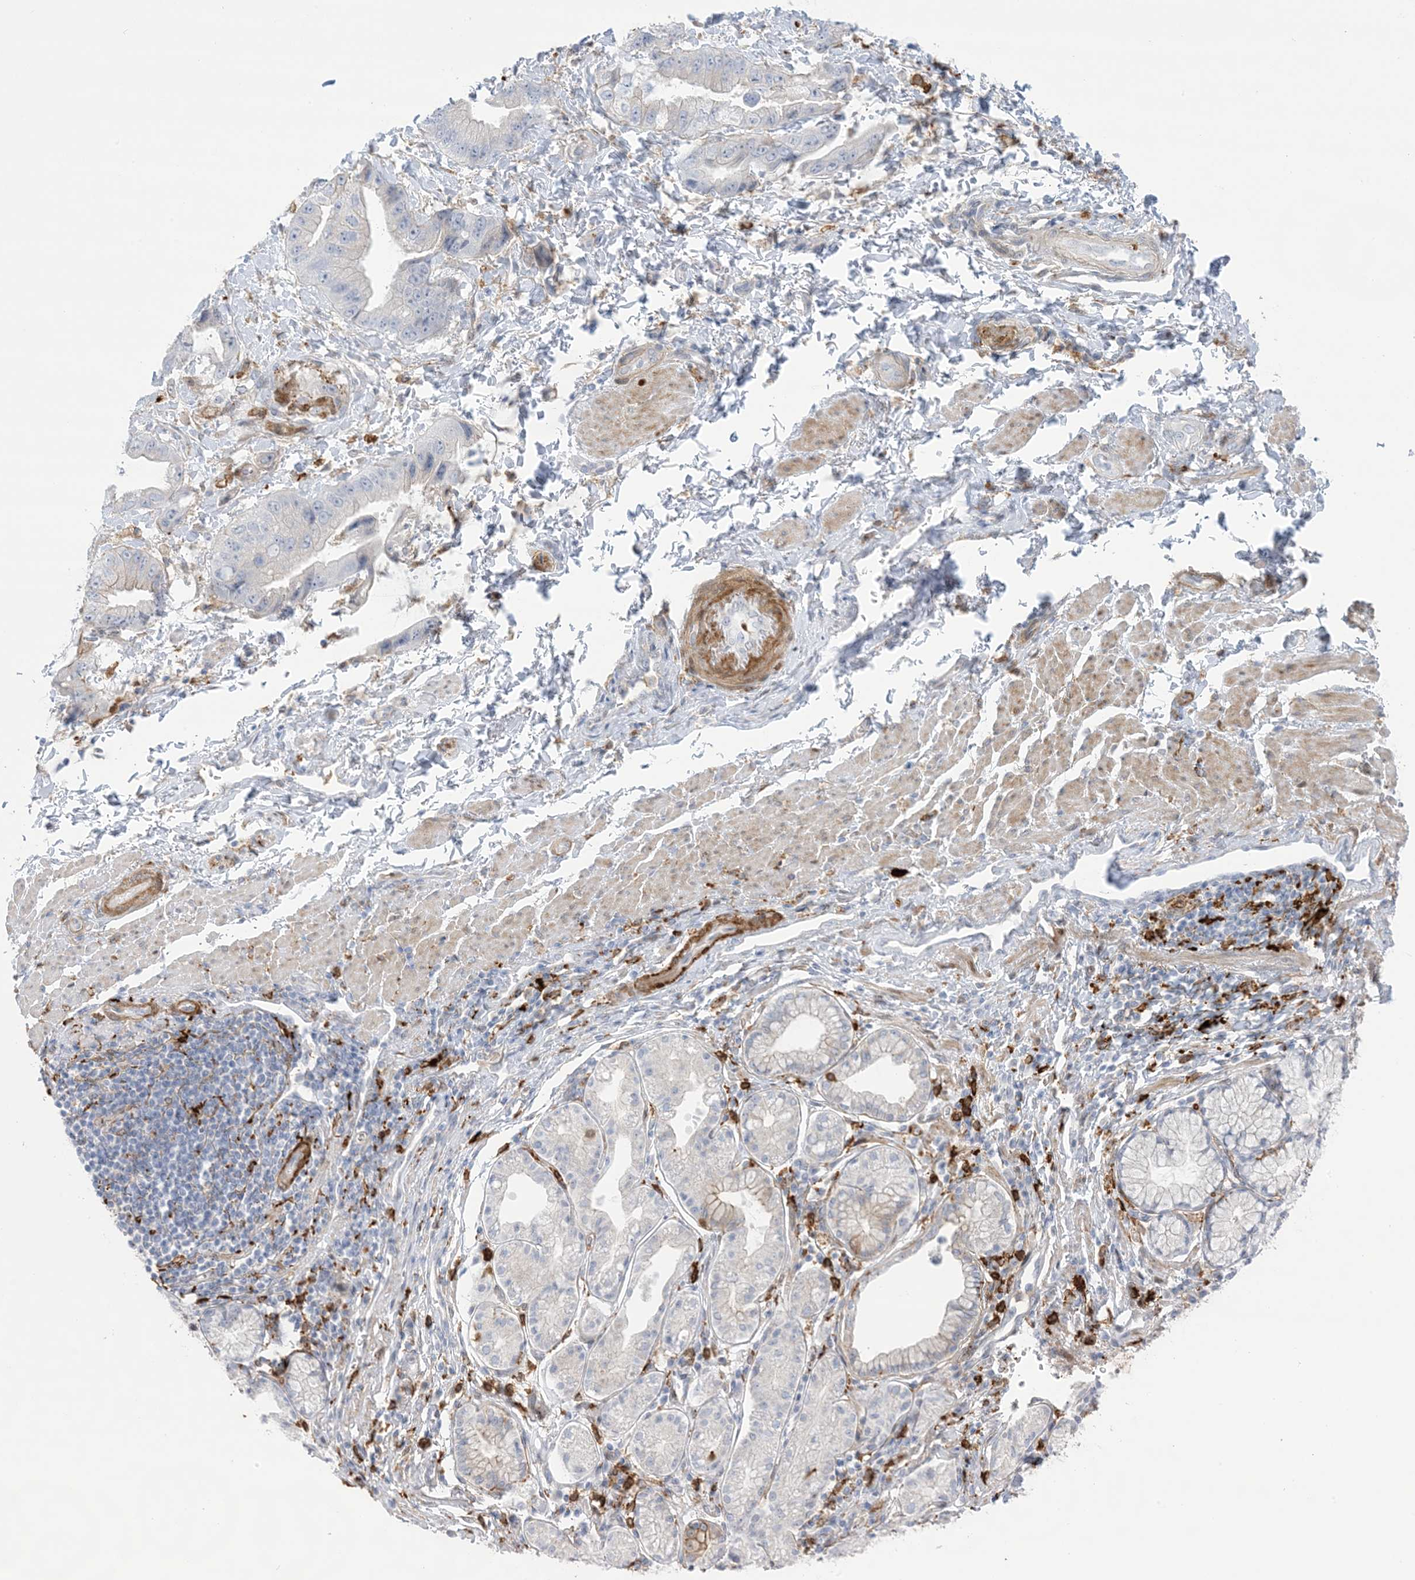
{"staining": {"intensity": "weak", "quantity": "25%-75%", "location": "cytoplasmic/membranous"}, "tissue": "stomach cancer", "cell_type": "Tumor cells", "image_type": "cancer", "snomed": [{"axis": "morphology", "description": "Adenocarcinoma, NOS"}, {"axis": "topography", "description": "Stomach"}], "caption": "Stomach adenocarcinoma stained for a protein shows weak cytoplasmic/membranous positivity in tumor cells.", "gene": "ICMT", "patient": {"sex": "male", "age": 62}}